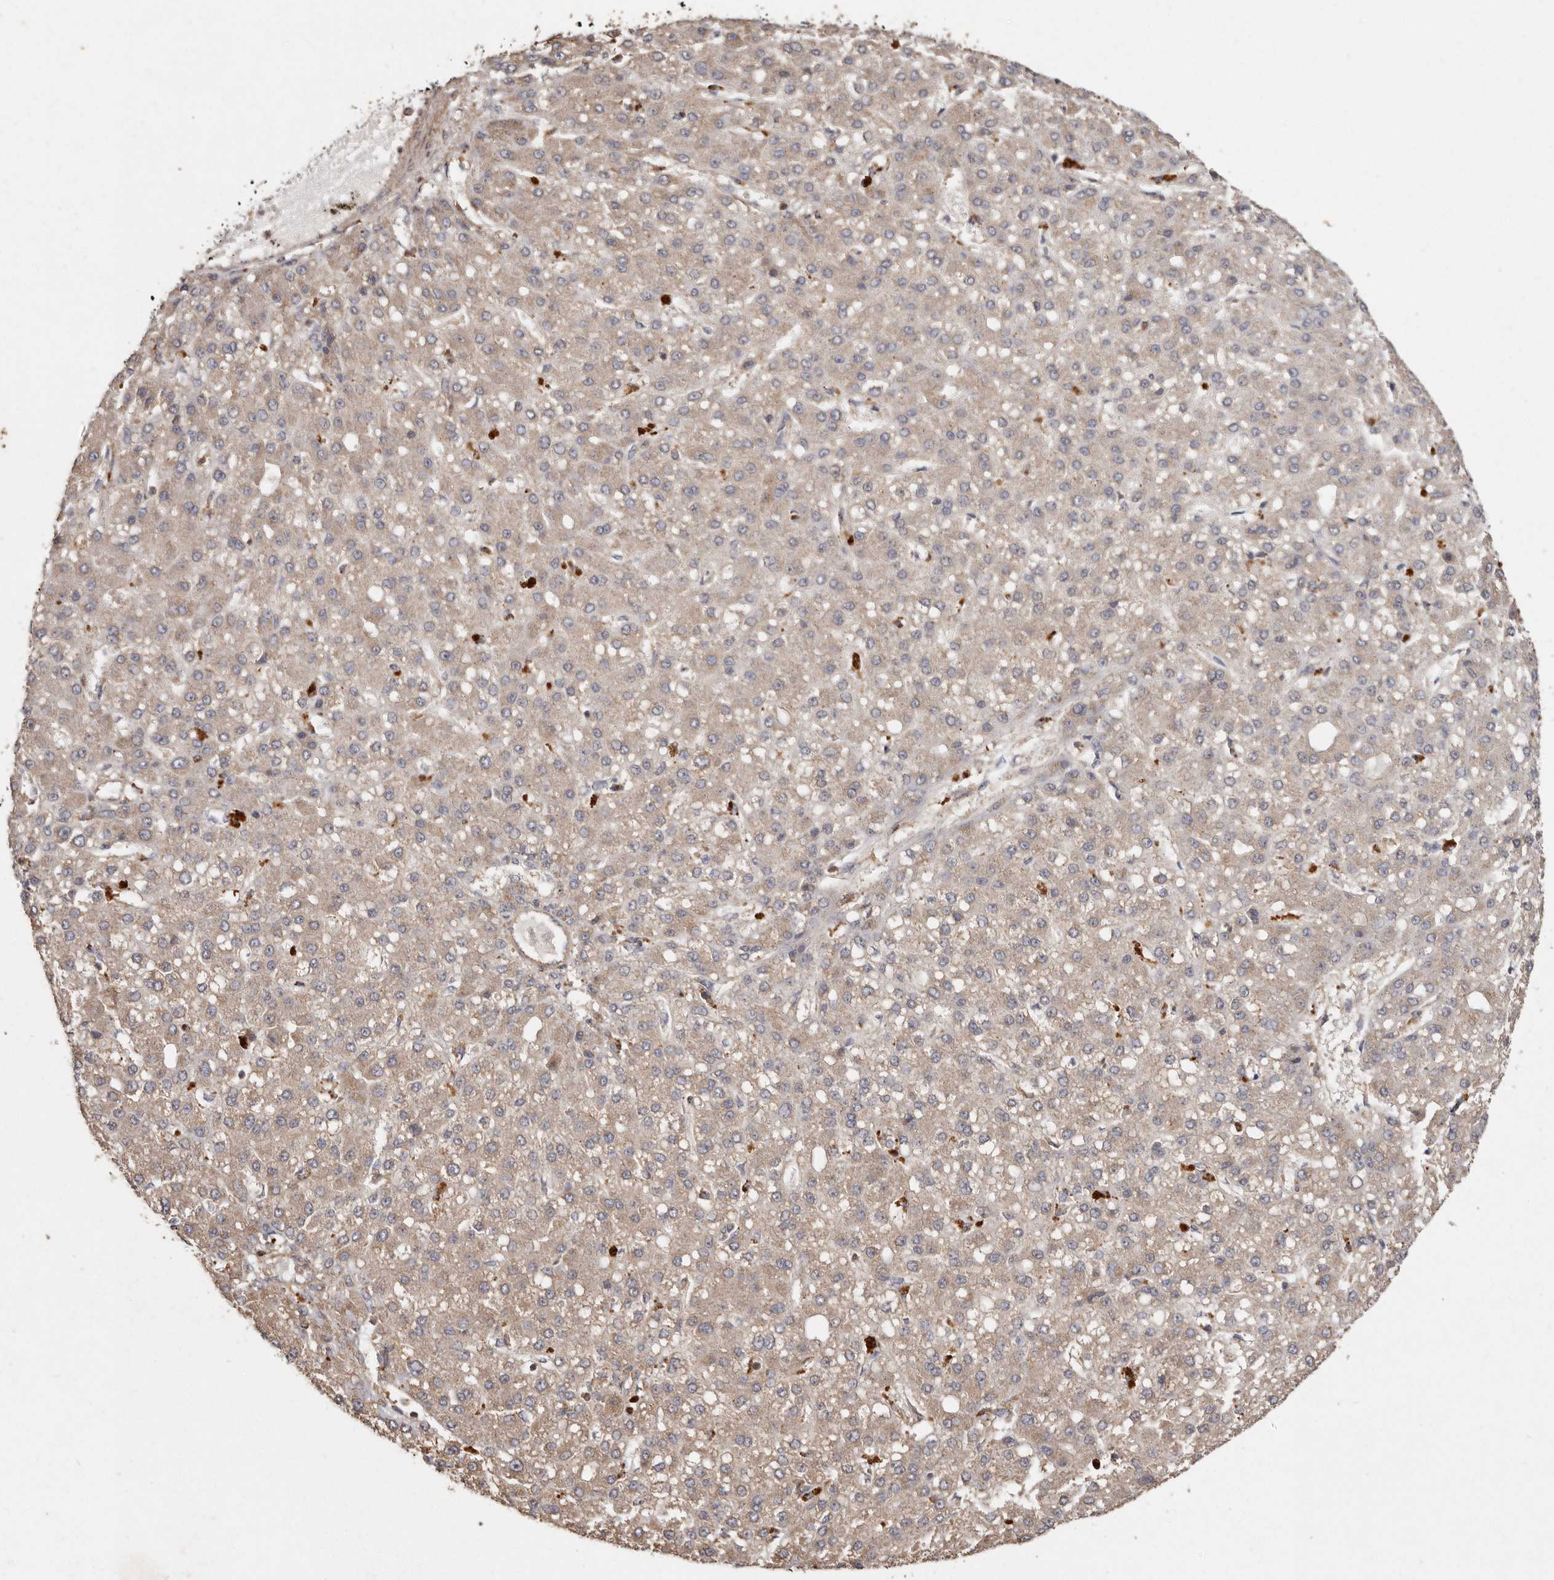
{"staining": {"intensity": "weak", "quantity": ">75%", "location": "cytoplasmic/membranous"}, "tissue": "liver cancer", "cell_type": "Tumor cells", "image_type": "cancer", "snomed": [{"axis": "morphology", "description": "Carcinoma, Hepatocellular, NOS"}, {"axis": "topography", "description": "Liver"}], "caption": "Hepatocellular carcinoma (liver) stained with IHC demonstrates weak cytoplasmic/membranous staining in approximately >75% of tumor cells.", "gene": "RWDD1", "patient": {"sex": "male", "age": 67}}